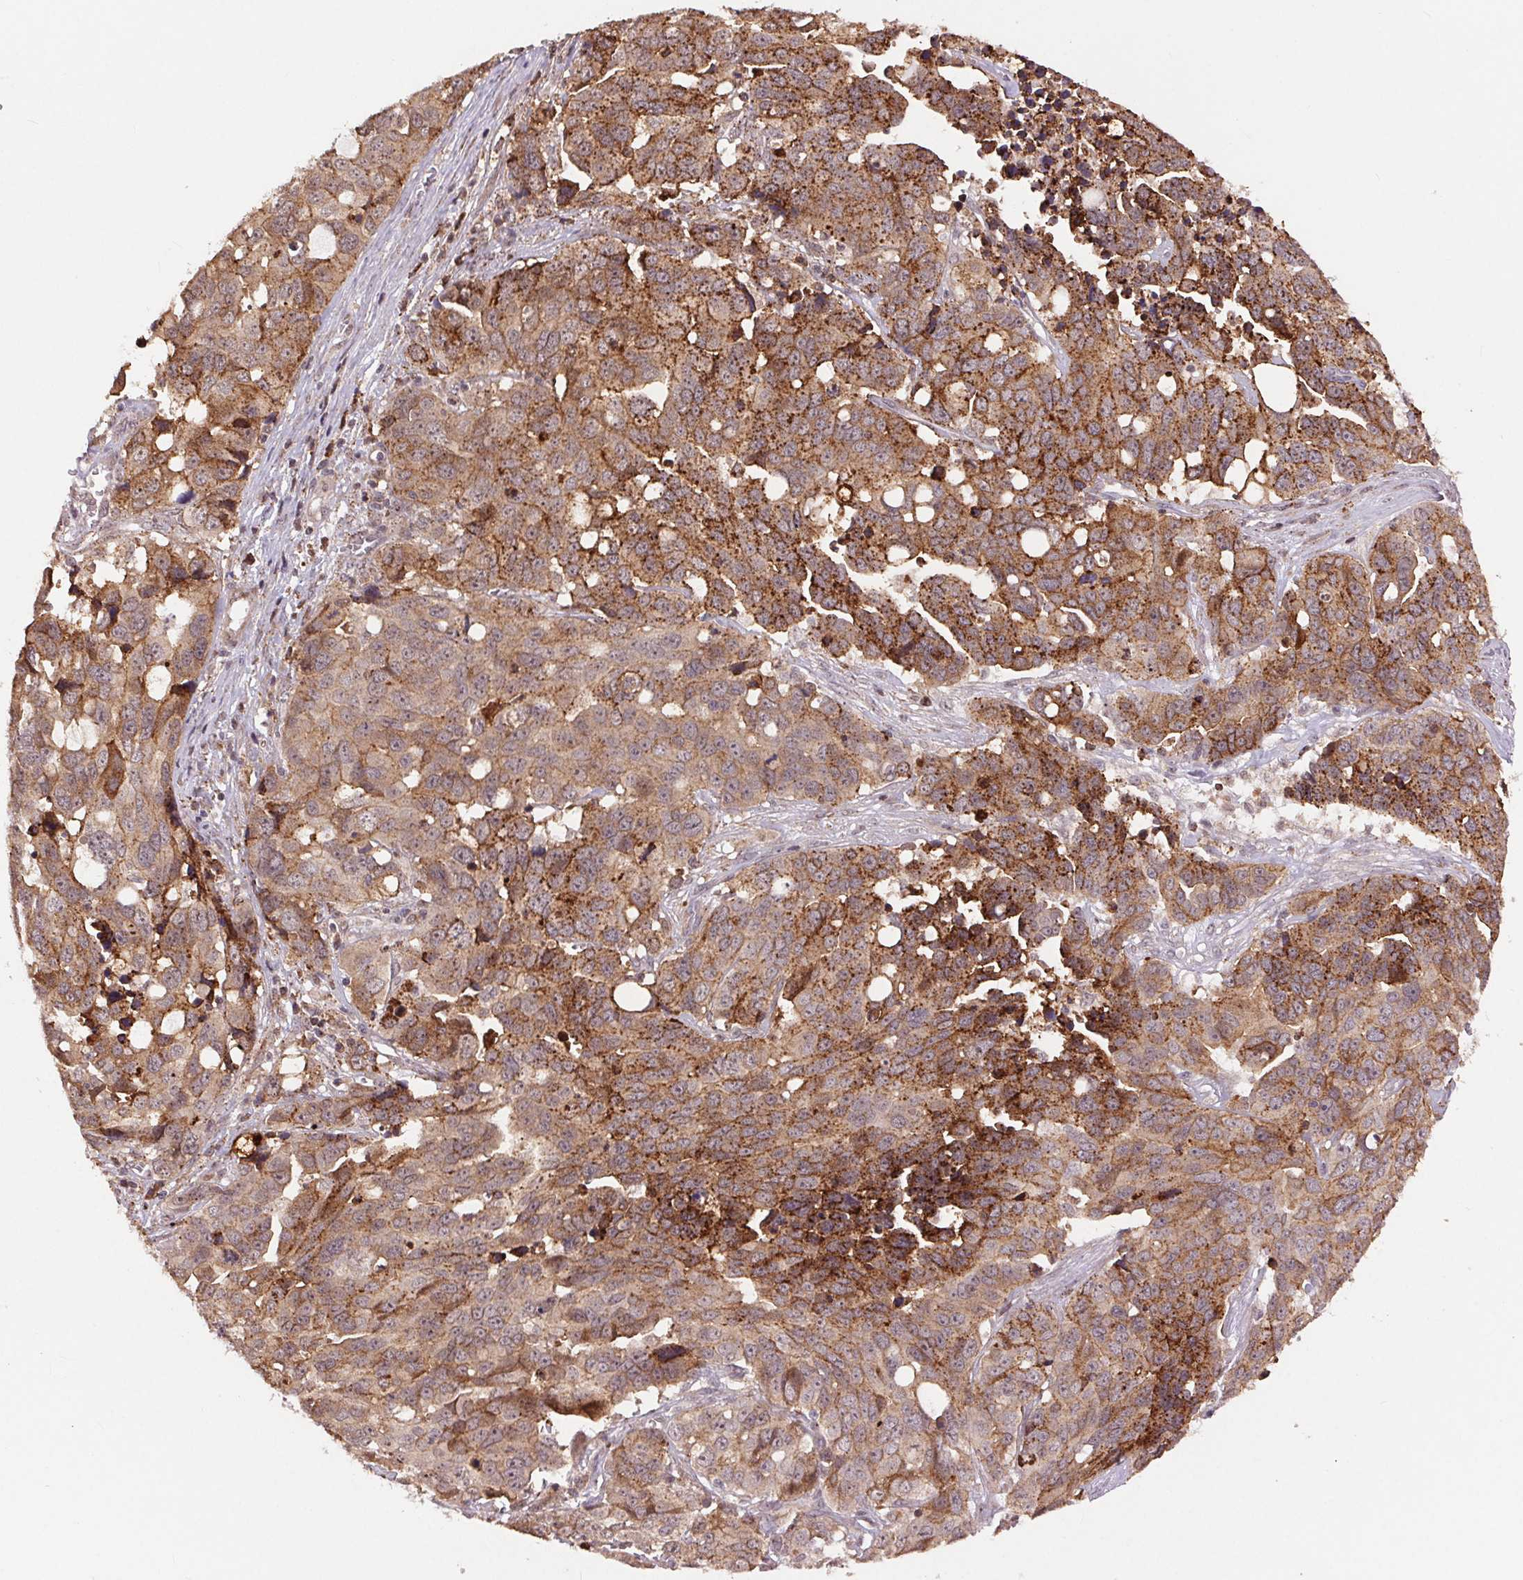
{"staining": {"intensity": "strong", "quantity": ">75%", "location": "cytoplasmic/membranous"}, "tissue": "ovarian cancer", "cell_type": "Tumor cells", "image_type": "cancer", "snomed": [{"axis": "morphology", "description": "Carcinoma, endometroid"}, {"axis": "topography", "description": "Ovary"}], "caption": "A micrograph showing strong cytoplasmic/membranous staining in about >75% of tumor cells in ovarian cancer (endometroid carcinoma), as visualized by brown immunohistochemical staining.", "gene": "CHMP4B", "patient": {"sex": "female", "age": 78}}